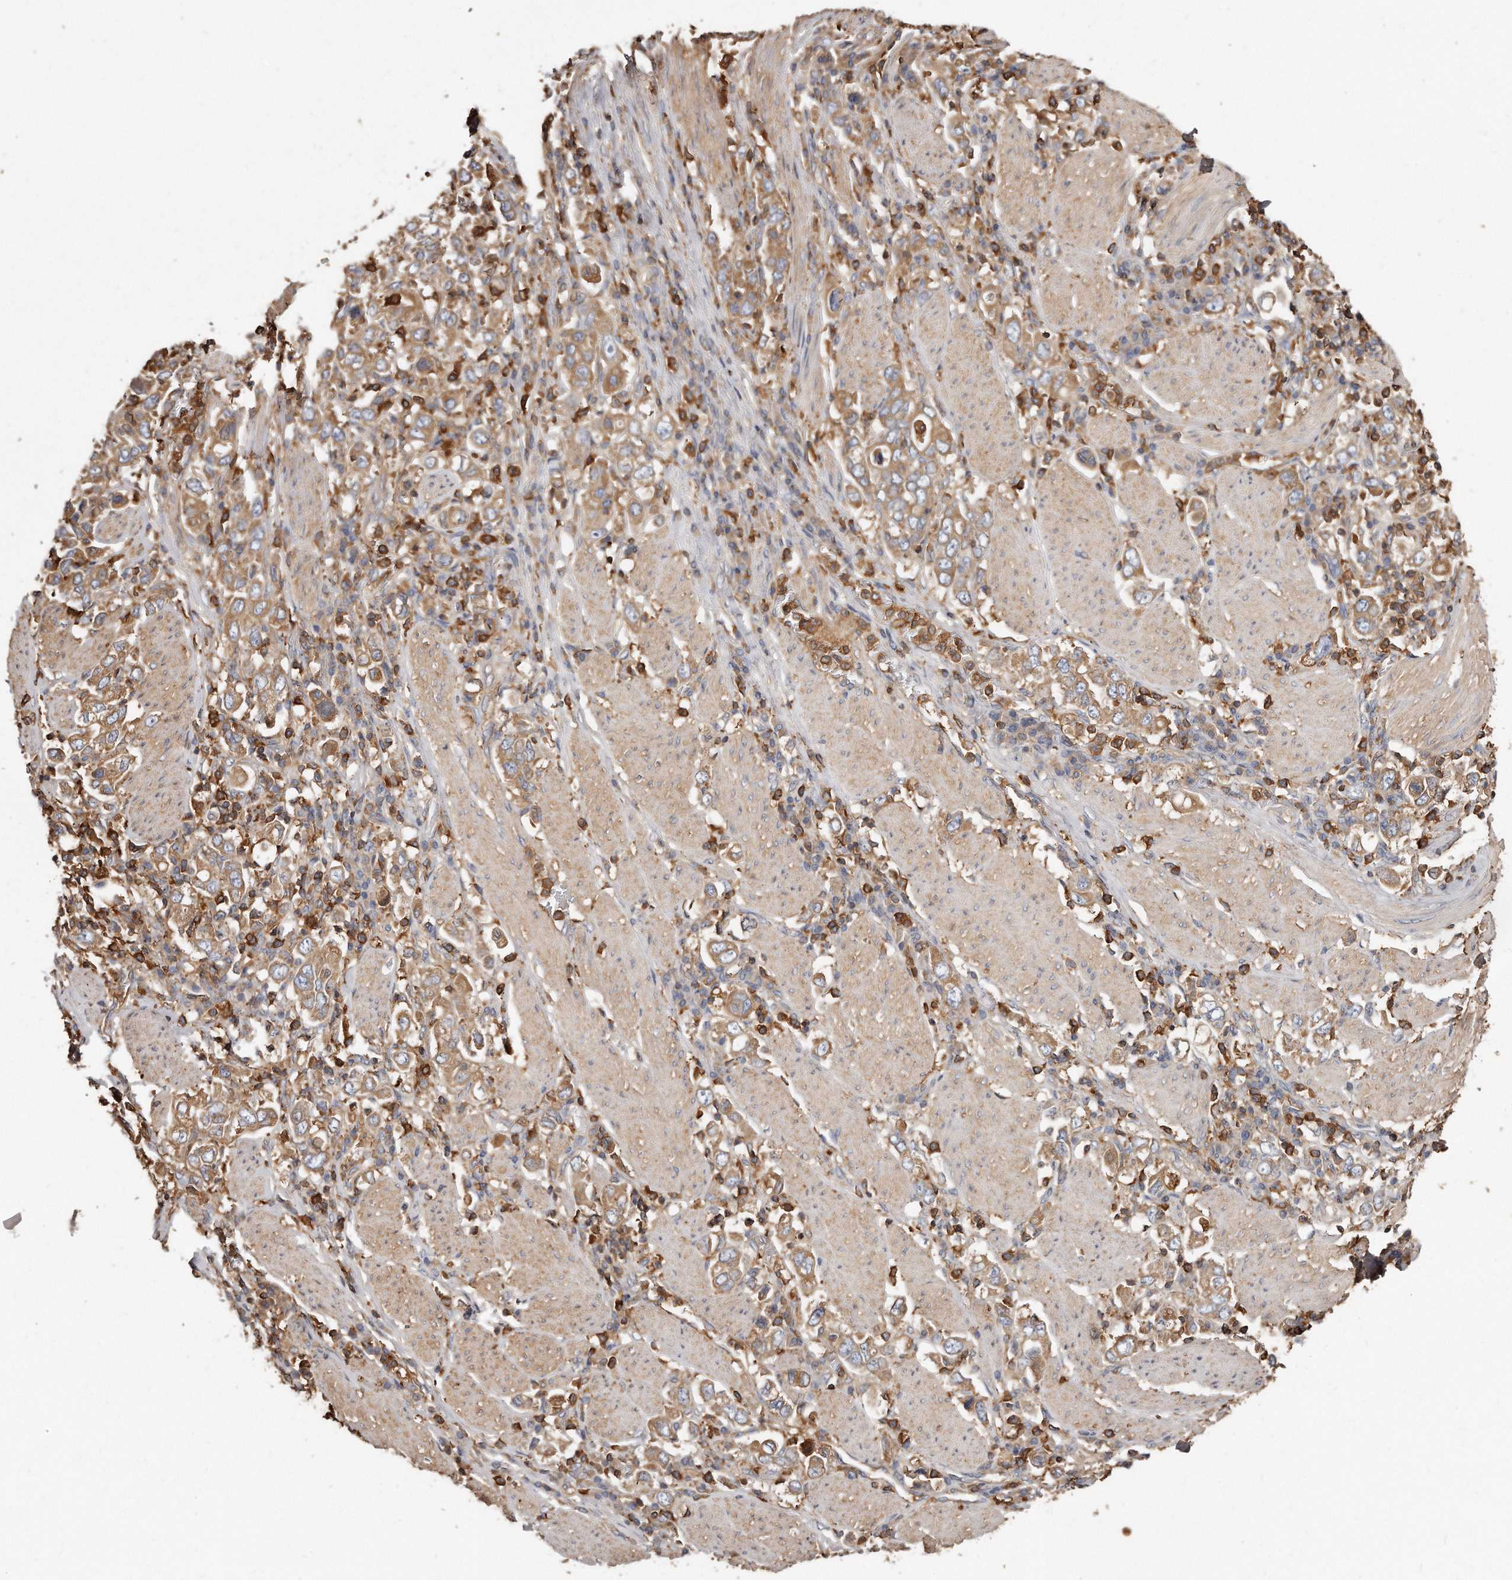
{"staining": {"intensity": "moderate", "quantity": ">75%", "location": "cytoplasmic/membranous"}, "tissue": "stomach cancer", "cell_type": "Tumor cells", "image_type": "cancer", "snomed": [{"axis": "morphology", "description": "Adenocarcinoma, NOS"}, {"axis": "topography", "description": "Stomach, upper"}], "caption": "Immunohistochemical staining of stomach adenocarcinoma shows medium levels of moderate cytoplasmic/membranous expression in approximately >75% of tumor cells.", "gene": "CAP1", "patient": {"sex": "male", "age": 62}}